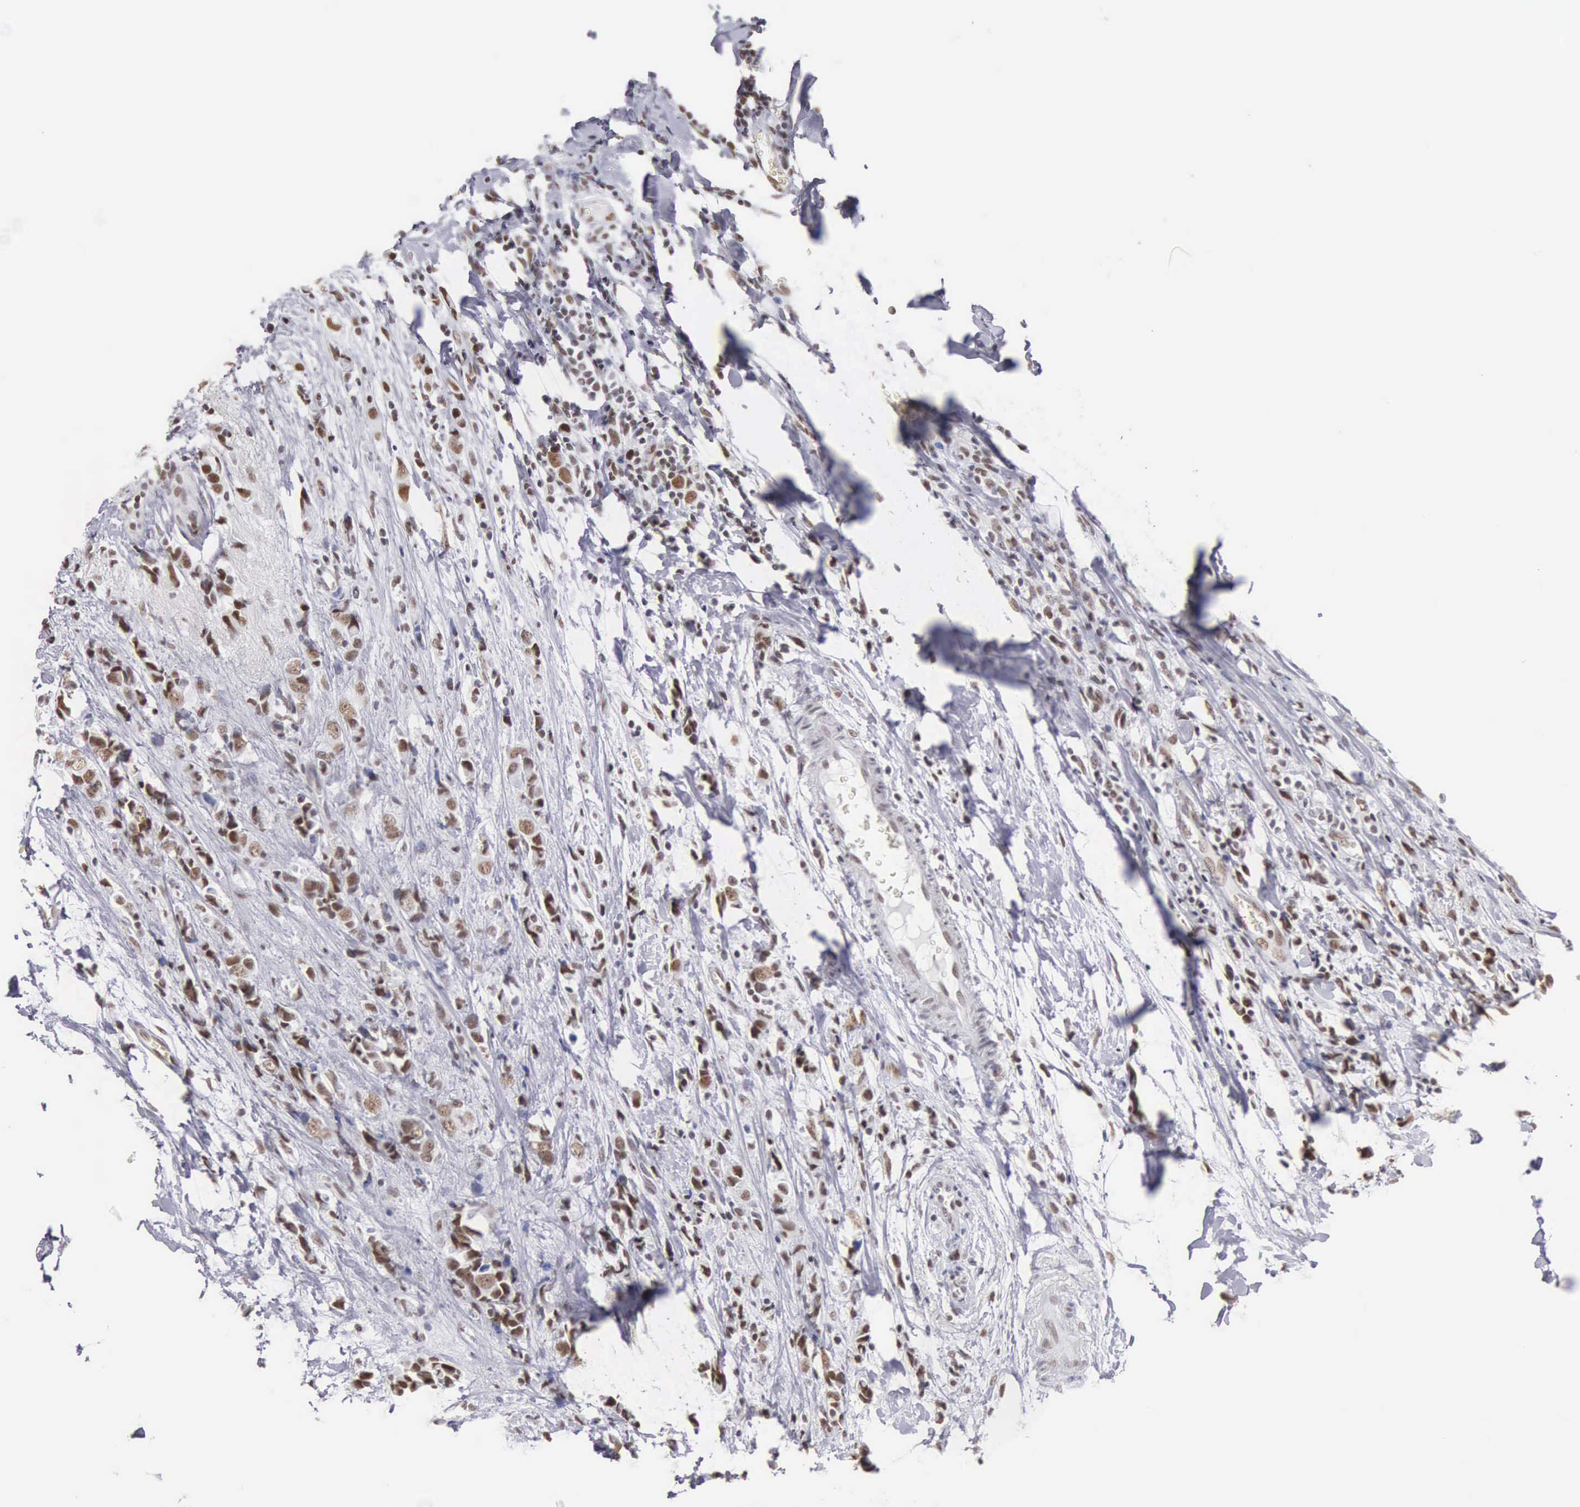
{"staining": {"intensity": "moderate", "quantity": ">75%", "location": "nuclear"}, "tissue": "breast cancer", "cell_type": "Tumor cells", "image_type": "cancer", "snomed": [{"axis": "morphology", "description": "Lobular carcinoma"}, {"axis": "topography", "description": "Breast"}], "caption": "This micrograph reveals breast lobular carcinoma stained with IHC to label a protein in brown. The nuclear of tumor cells show moderate positivity for the protein. Nuclei are counter-stained blue.", "gene": "CSTF2", "patient": {"sex": "female", "age": 57}}